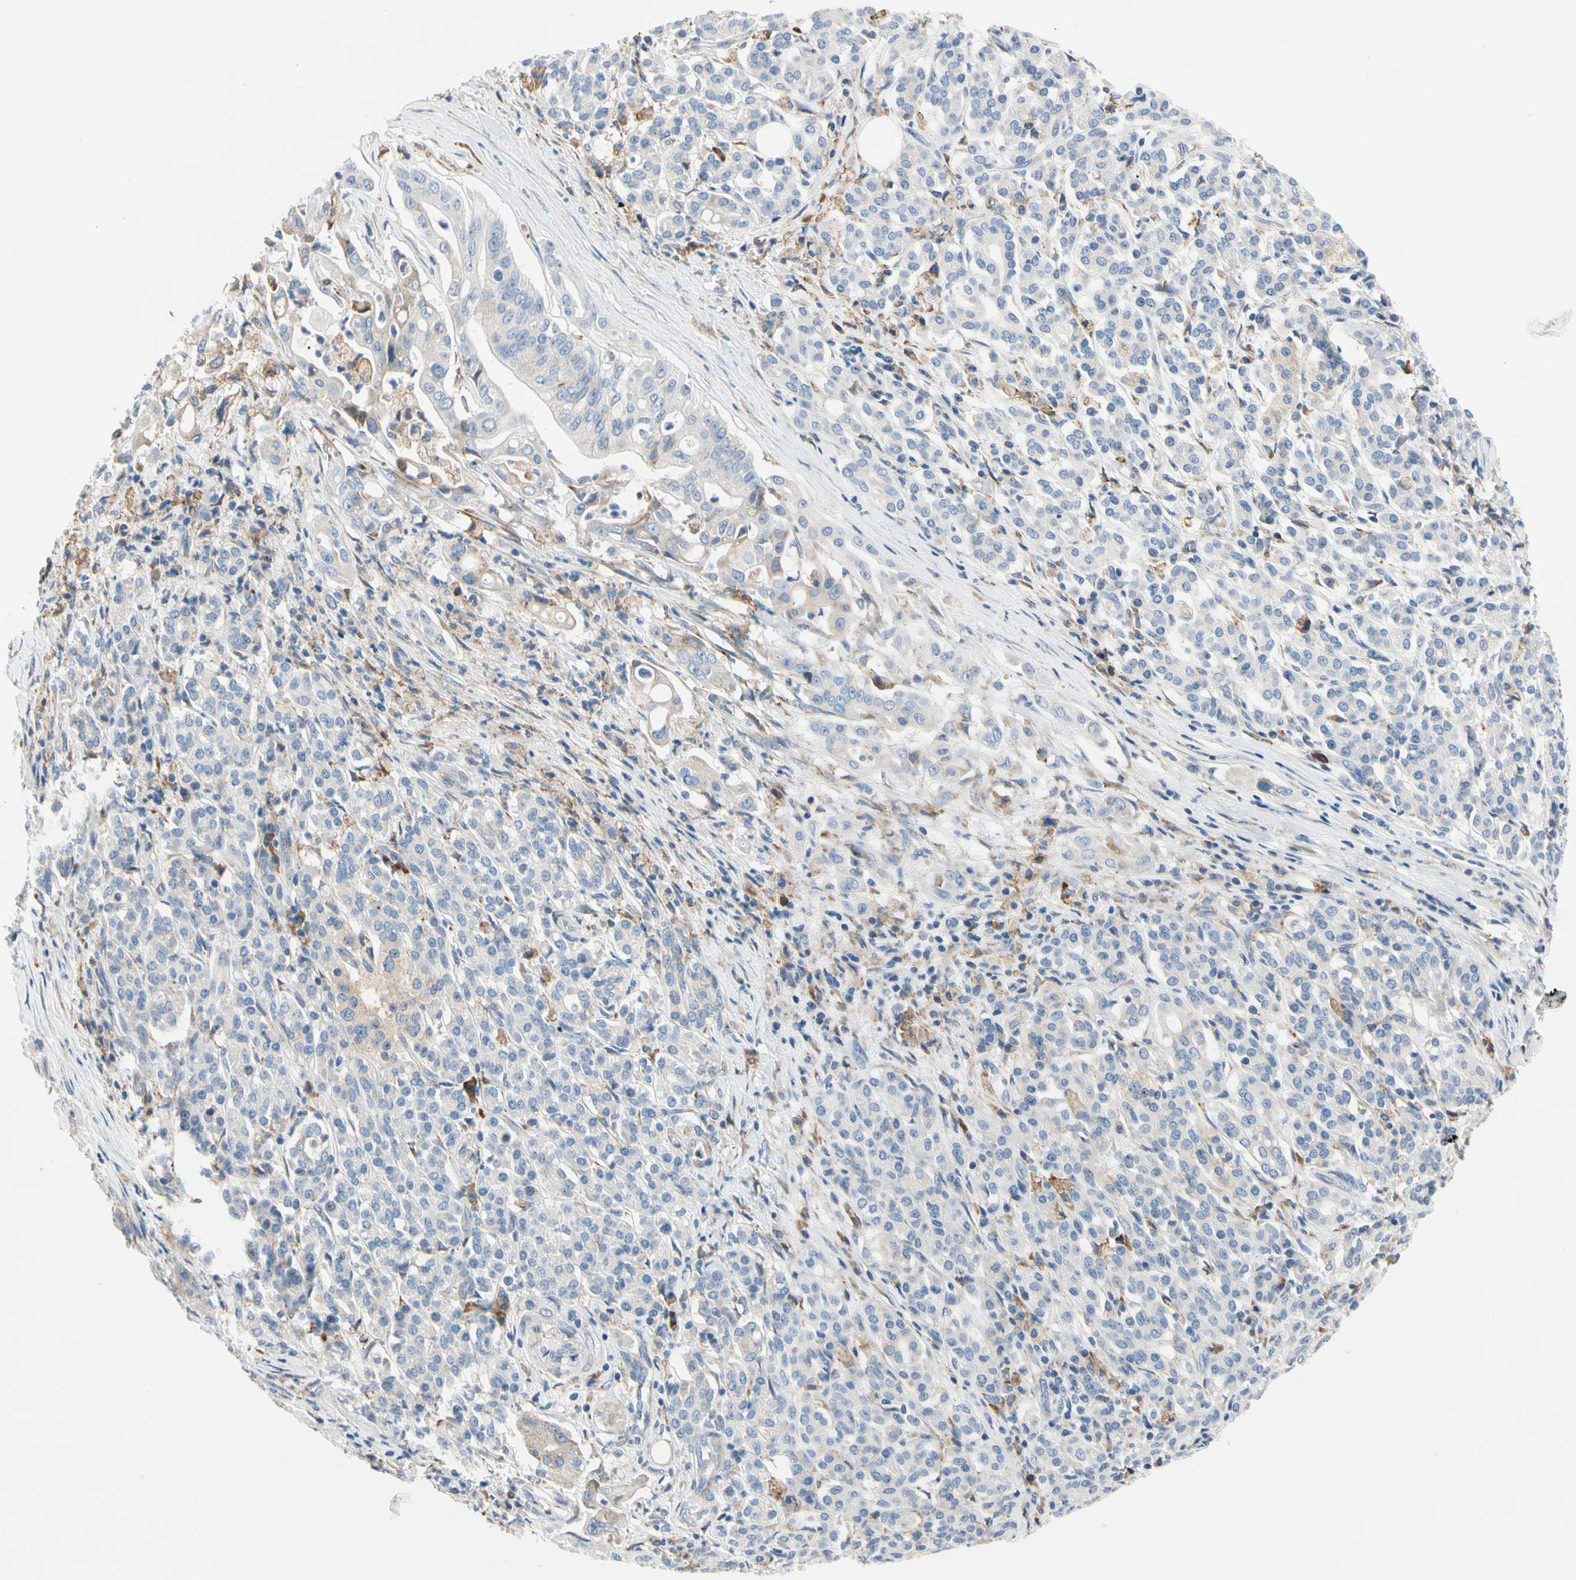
{"staining": {"intensity": "negative", "quantity": "none", "location": "none"}, "tissue": "pancreatic cancer", "cell_type": "Tumor cells", "image_type": "cancer", "snomed": [{"axis": "morphology", "description": "Normal tissue, NOS"}, {"axis": "topography", "description": "Pancreas"}], "caption": "Immunohistochemistry of human pancreatic cancer displays no positivity in tumor cells.", "gene": "STXBP1", "patient": {"sex": "male", "age": 42}}